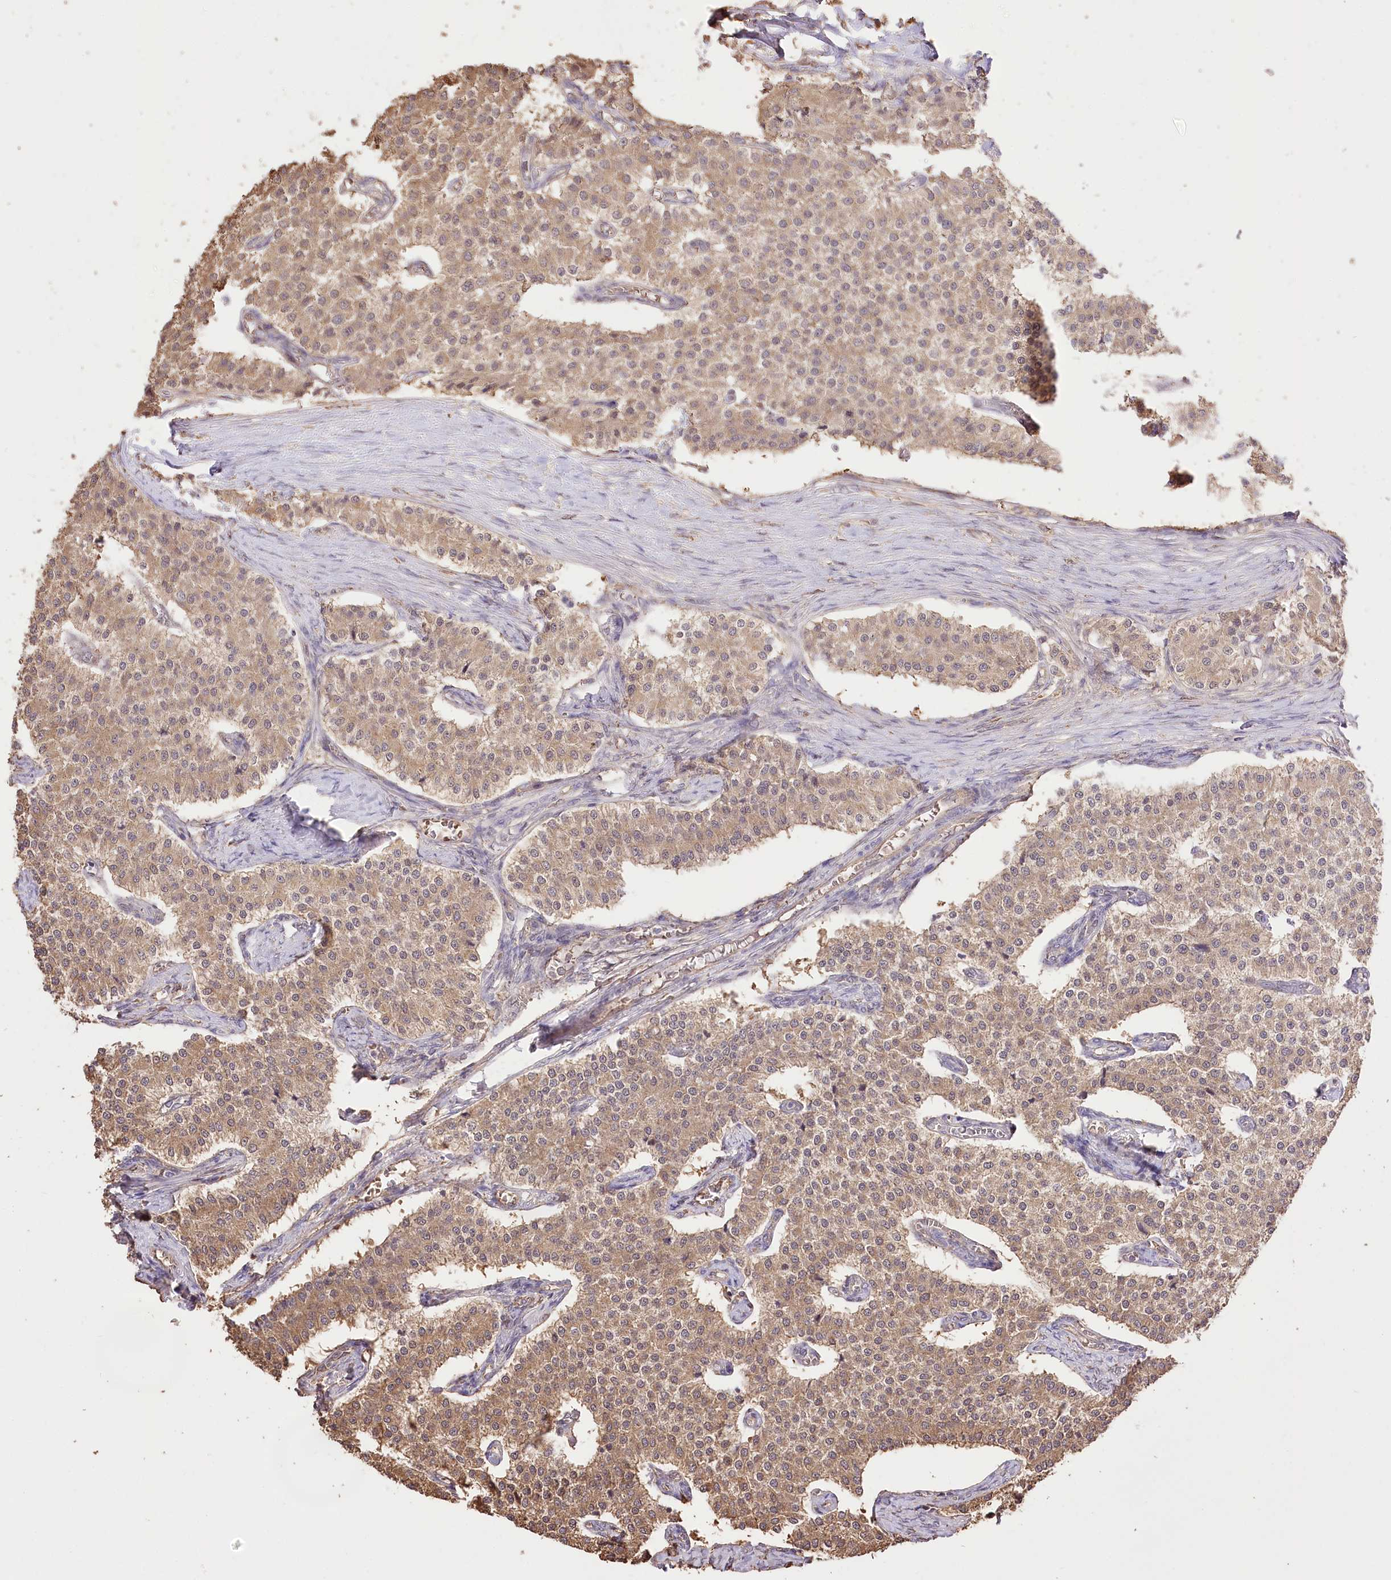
{"staining": {"intensity": "moderate", "quantity": ">75%", "location": "cytoplasmic/membranous"}, "tissue": "carcinoid", "cell_type": "Tumor cells", "image_type": "cancer", "snomed": [{"axis": "morphology", "description": "Carcinoid, malignant, NOS"}, {"axis": "topography", "description": "Colon"}], "caption": "Protein expression analysis of carcinoid exhibits moderate cytoplasmic/membranous positivity in approximately >75% of tumor cells.", "gene": "R3HDM2", "patient": {"sex": "female", "age": 52}}